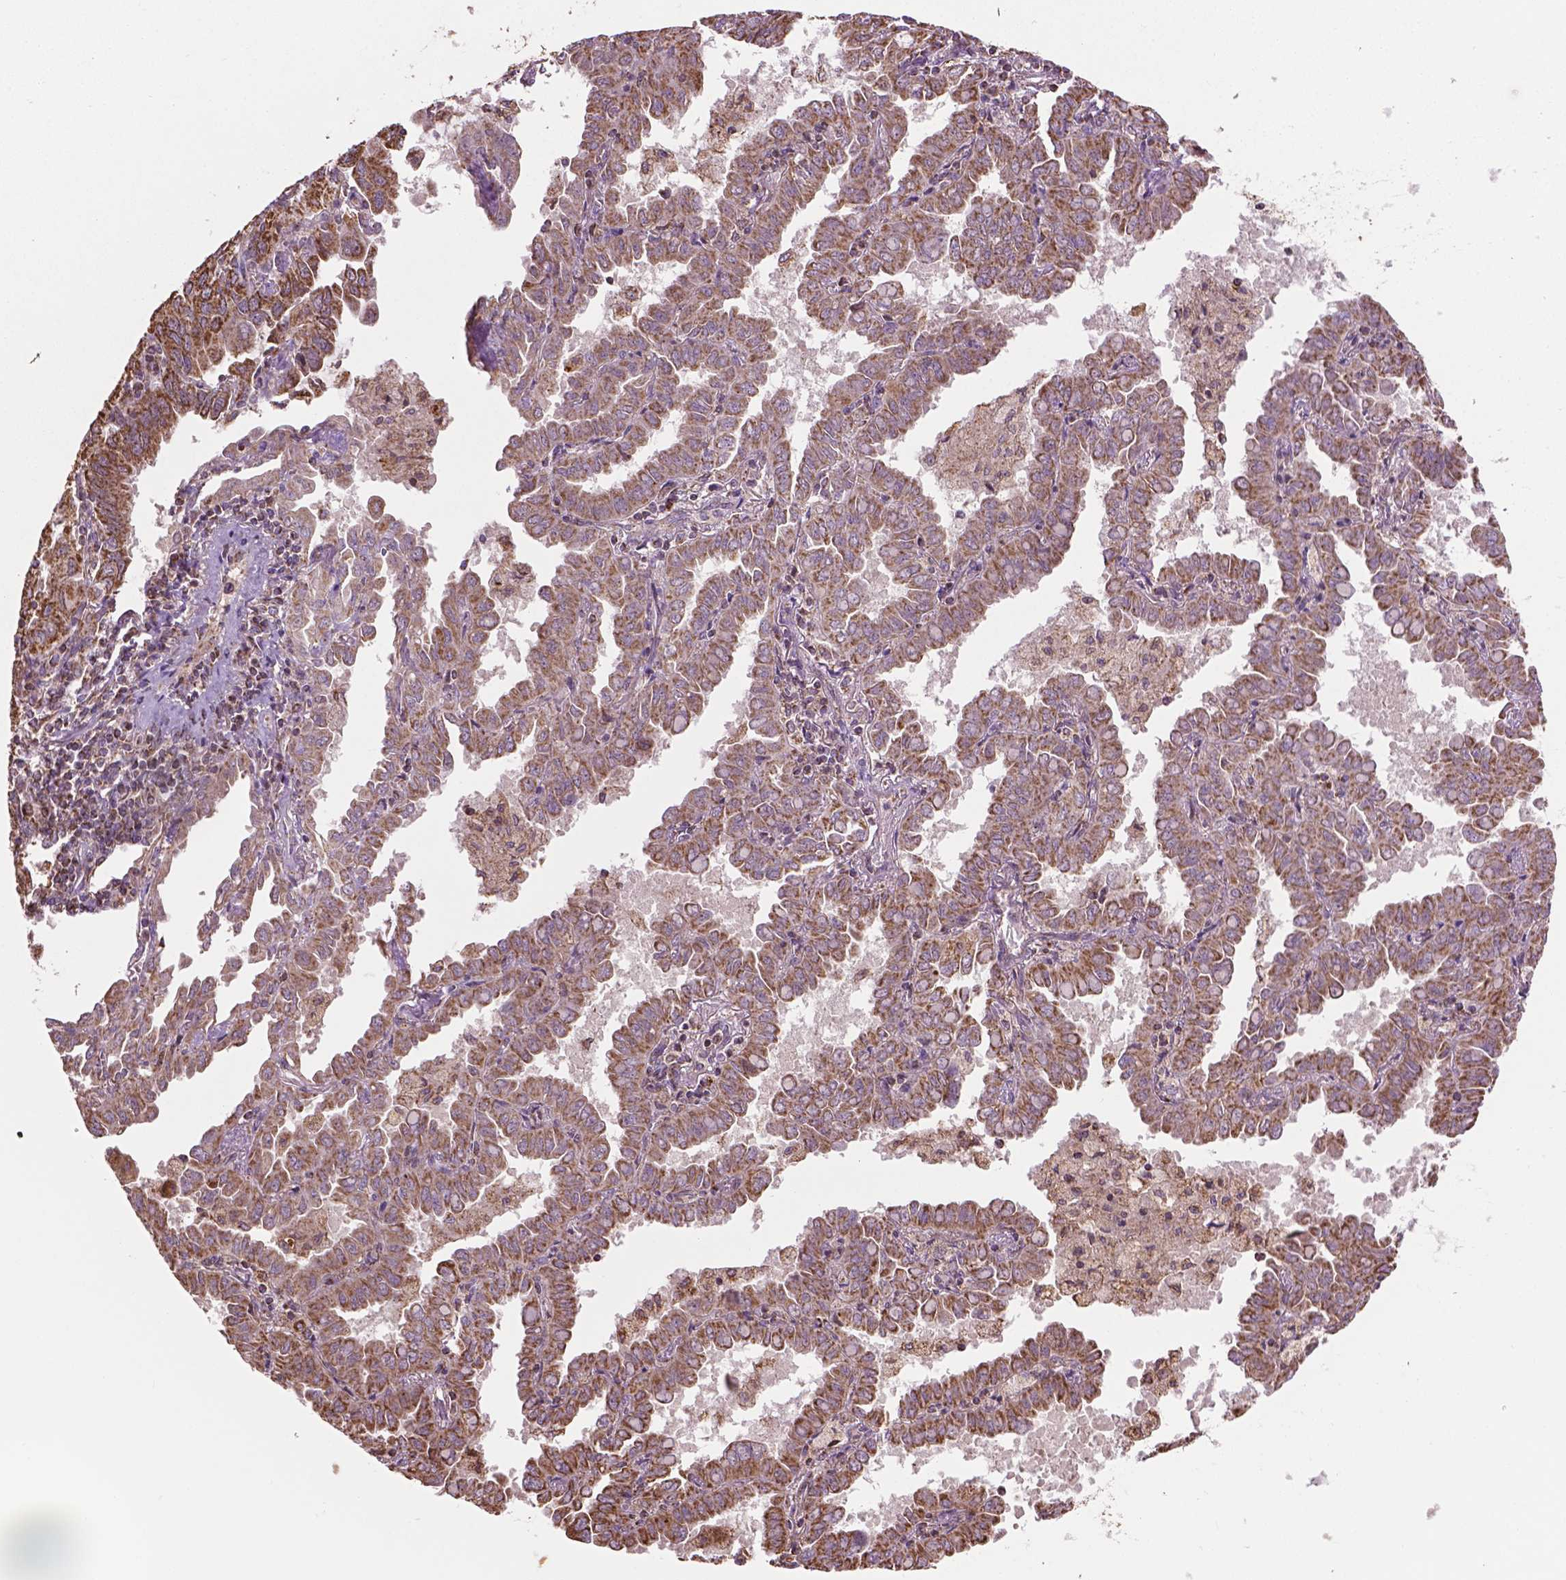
{"staining": {"intensity": "weak", "quantity": ">75%", "location": "cytoplasmic/membranous"}, "tissue": "lung cancer", "cell_type": "Tumor cells", "image_type": "cancer", "snomed": [{"axis": "morphology", "description": "Adenocarcinoma, NOS"}, {"axis": "topography", "description": "Lung"}], "caption": "This is a photomicrograph of immunohistochemistry staining of lung cancer, which shows weak positivity in the cytoplasmic/membranous of tumor cells.", "gene": "HS3ST3A1", "patient": {"sex": "male", "age": 64}}